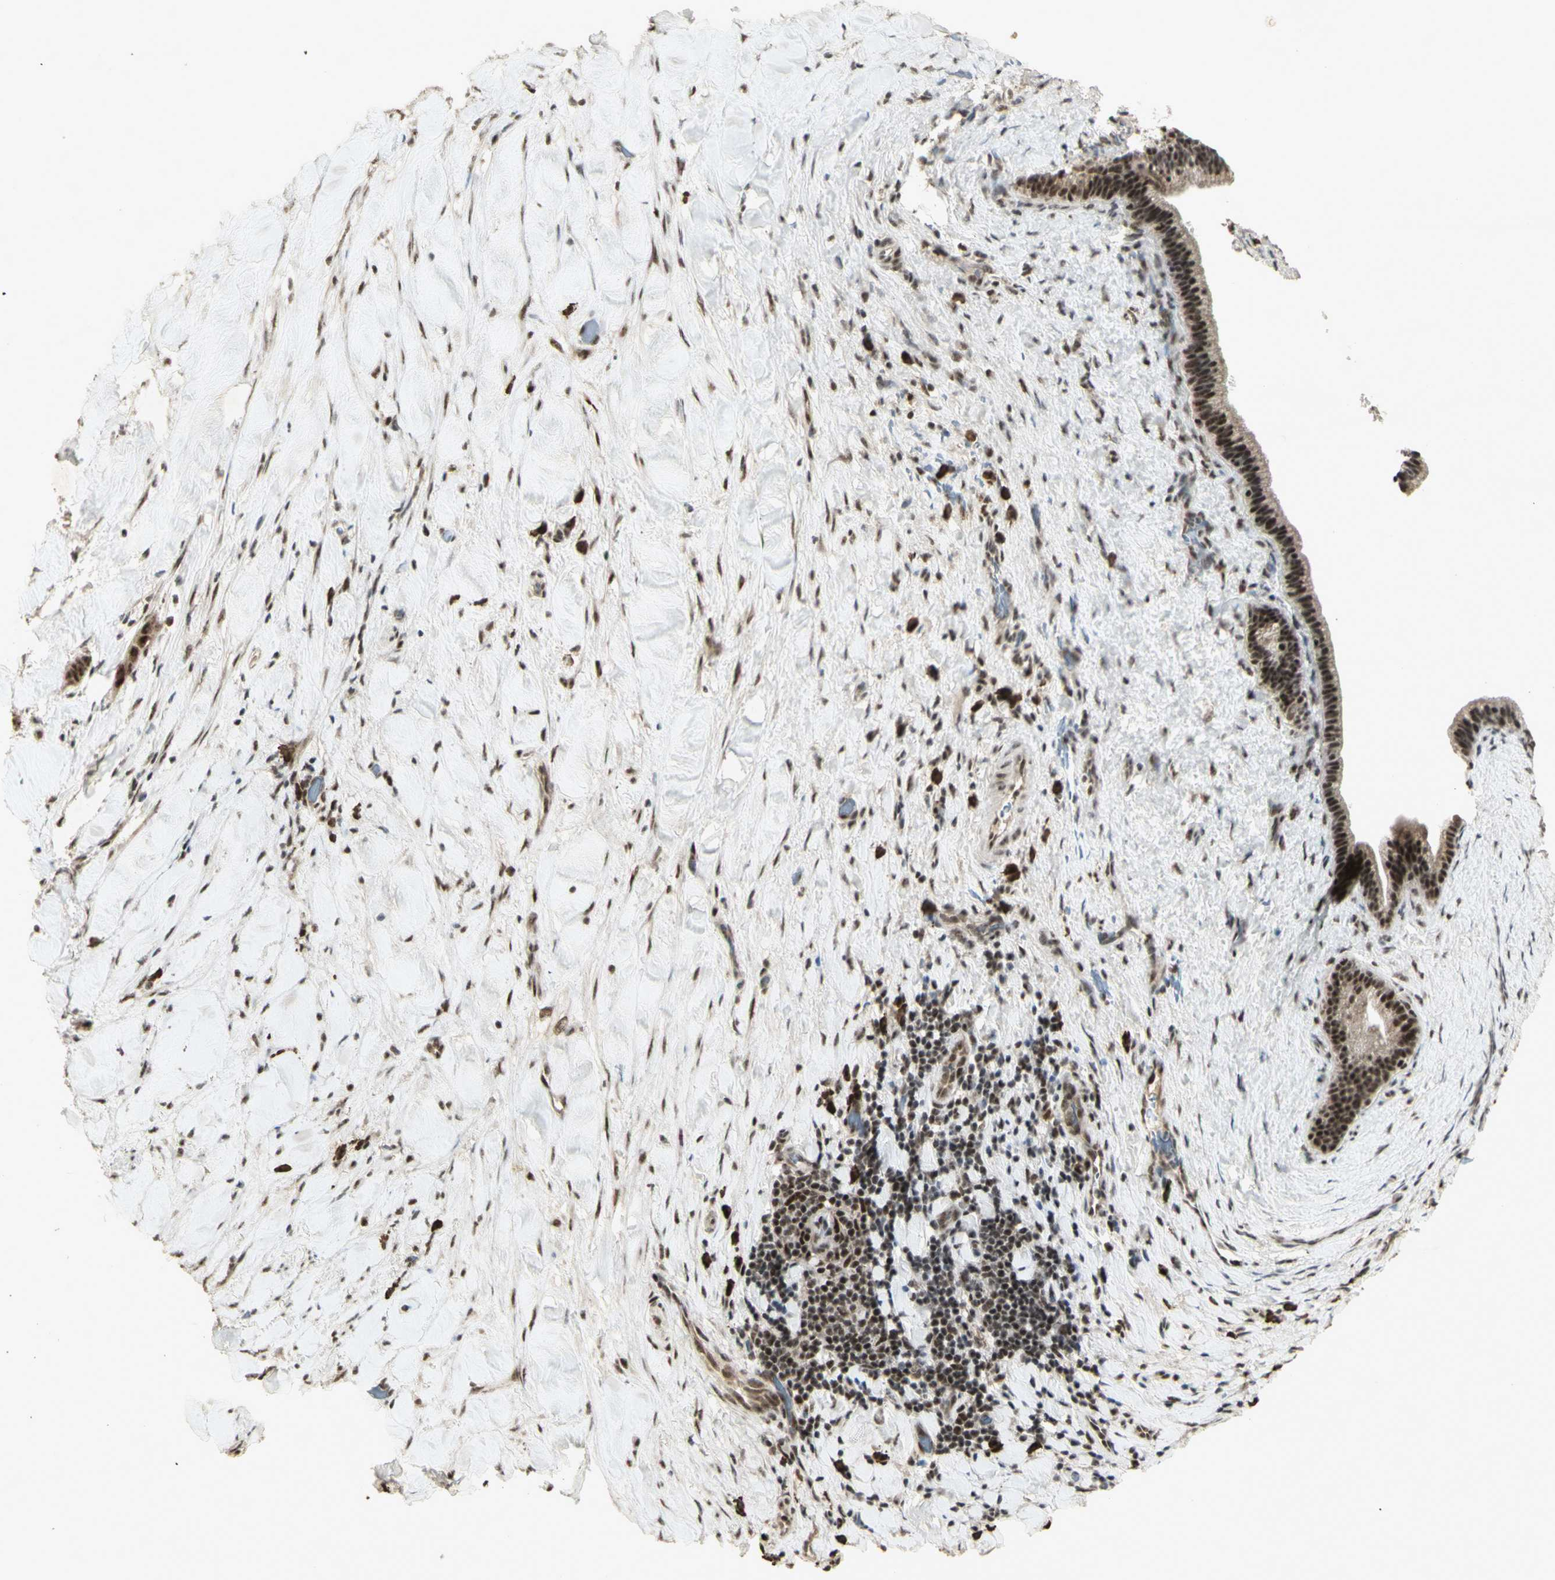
{"staining": {"intensity": "strong", "quantity": "25%-75%", "location": "nuclear"}, "tissue": "liver cancer", "cell_type": "Tumor cells", "image_type": "cancer", "snomed": [{"axis": "morphology", "description": "Cholangiocarcinoma"}, {"axis": "topography", "description": "Liver"}], "caption": "IHC image of human cholangiocarcinoma (liver) stained for a protein (brown), which reveals high levels of strong nuclear staining in approximately 25%-75% of tumor cells.", "gene": "CCNT1", "patient": {"sex": "female", "age": 67}}